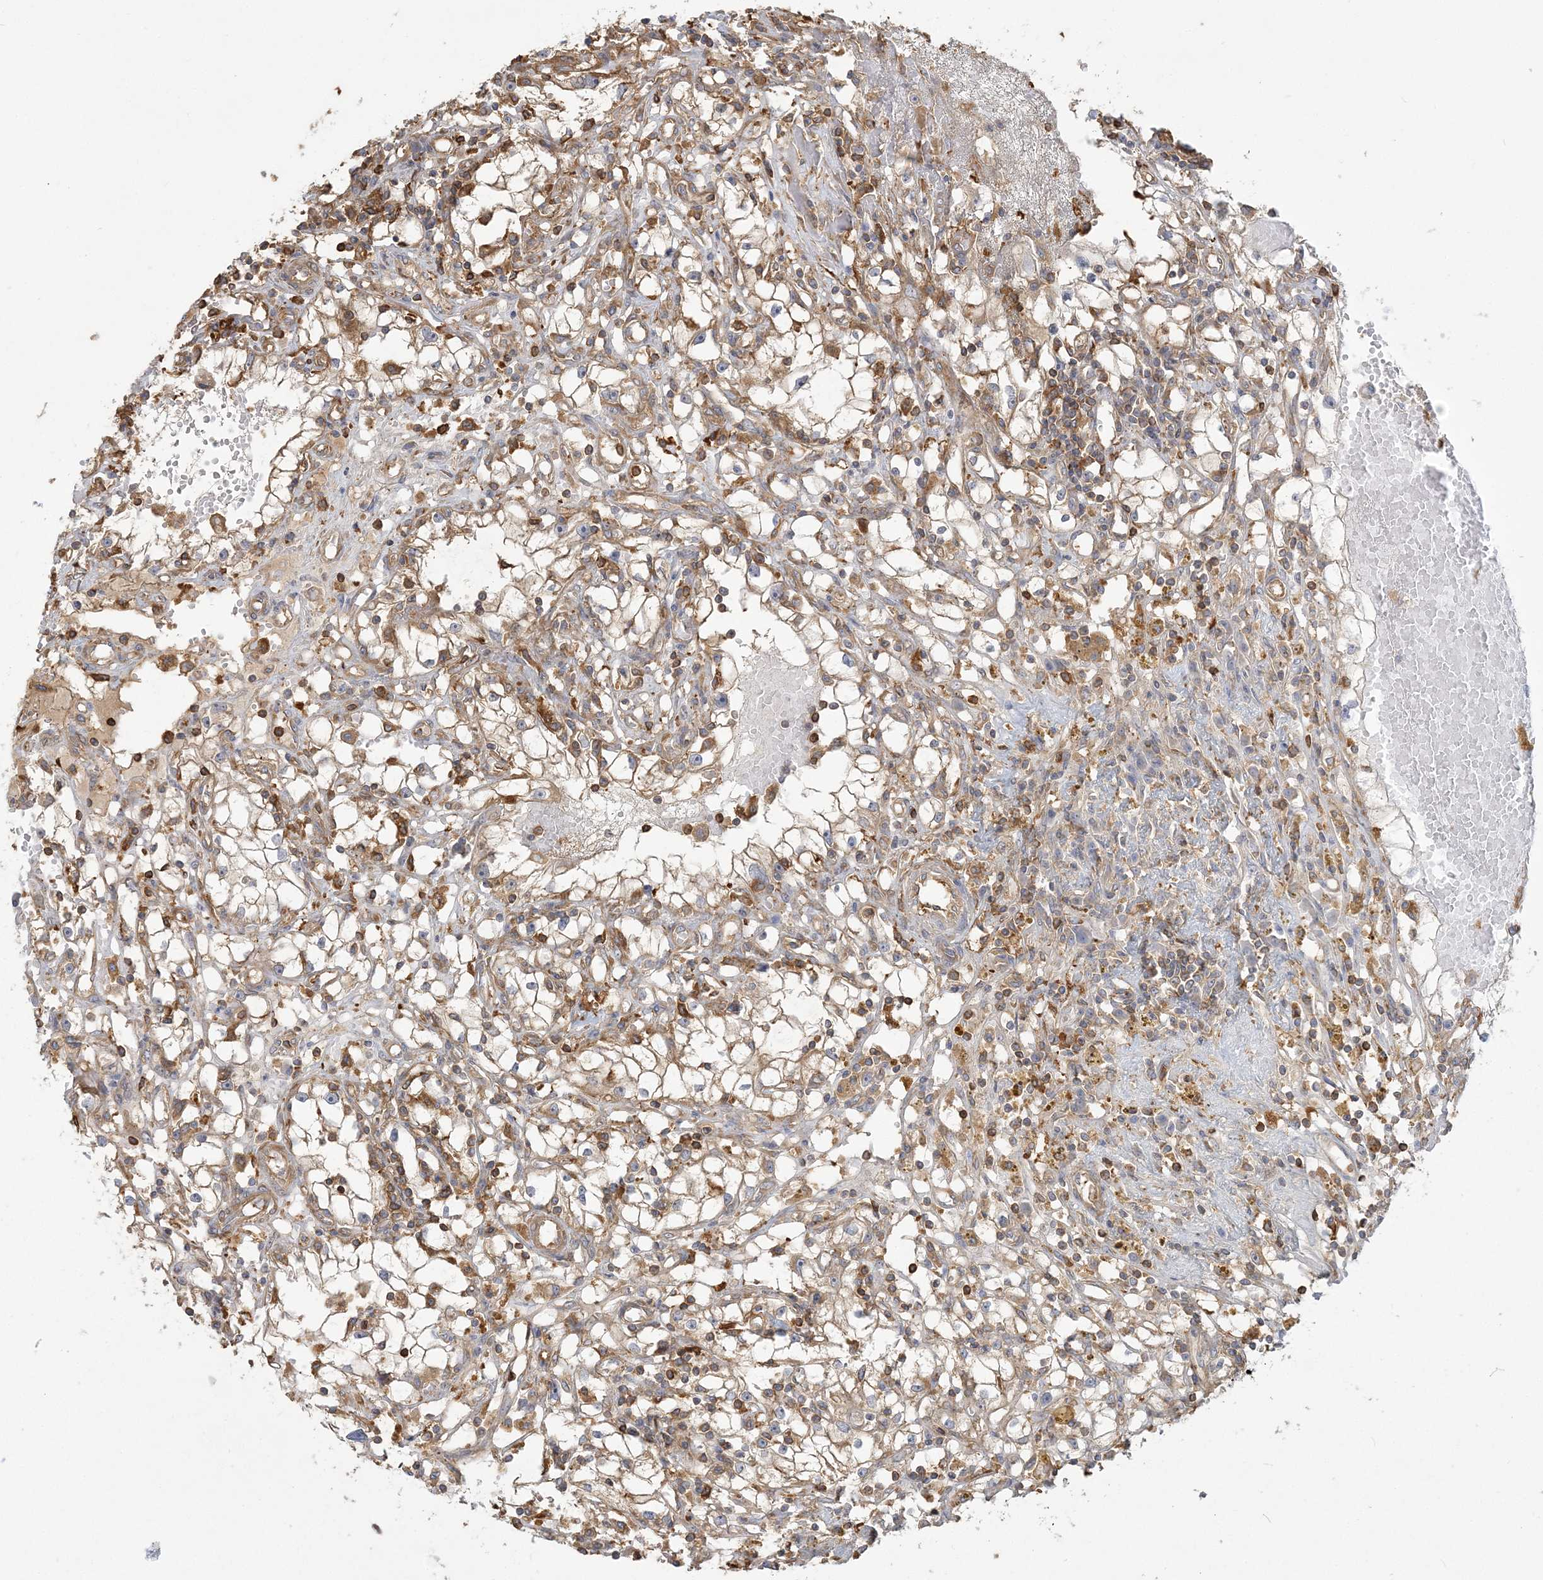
{"staining": {"intensity": "weak", "quantity": "25%-75%", "location": "cytoplasmic/membranous"}, "tissue": "renal cancer", "cell_type": "Tumor cells", "image_type": "cancer", "snomed": [{"axis": "morphology", "description": "Adenocarcinoma, NOS"}, {"axis": "topography", "description": "Kidney"}], "caption": "Weak cytoplasmic/membranous staining is appreciated in about 25%-75% of tumor cells in renal cancer (adenocarcinoma).", "gene": "ANKS1A", "patient": {"sex": "male", "age": 56}}